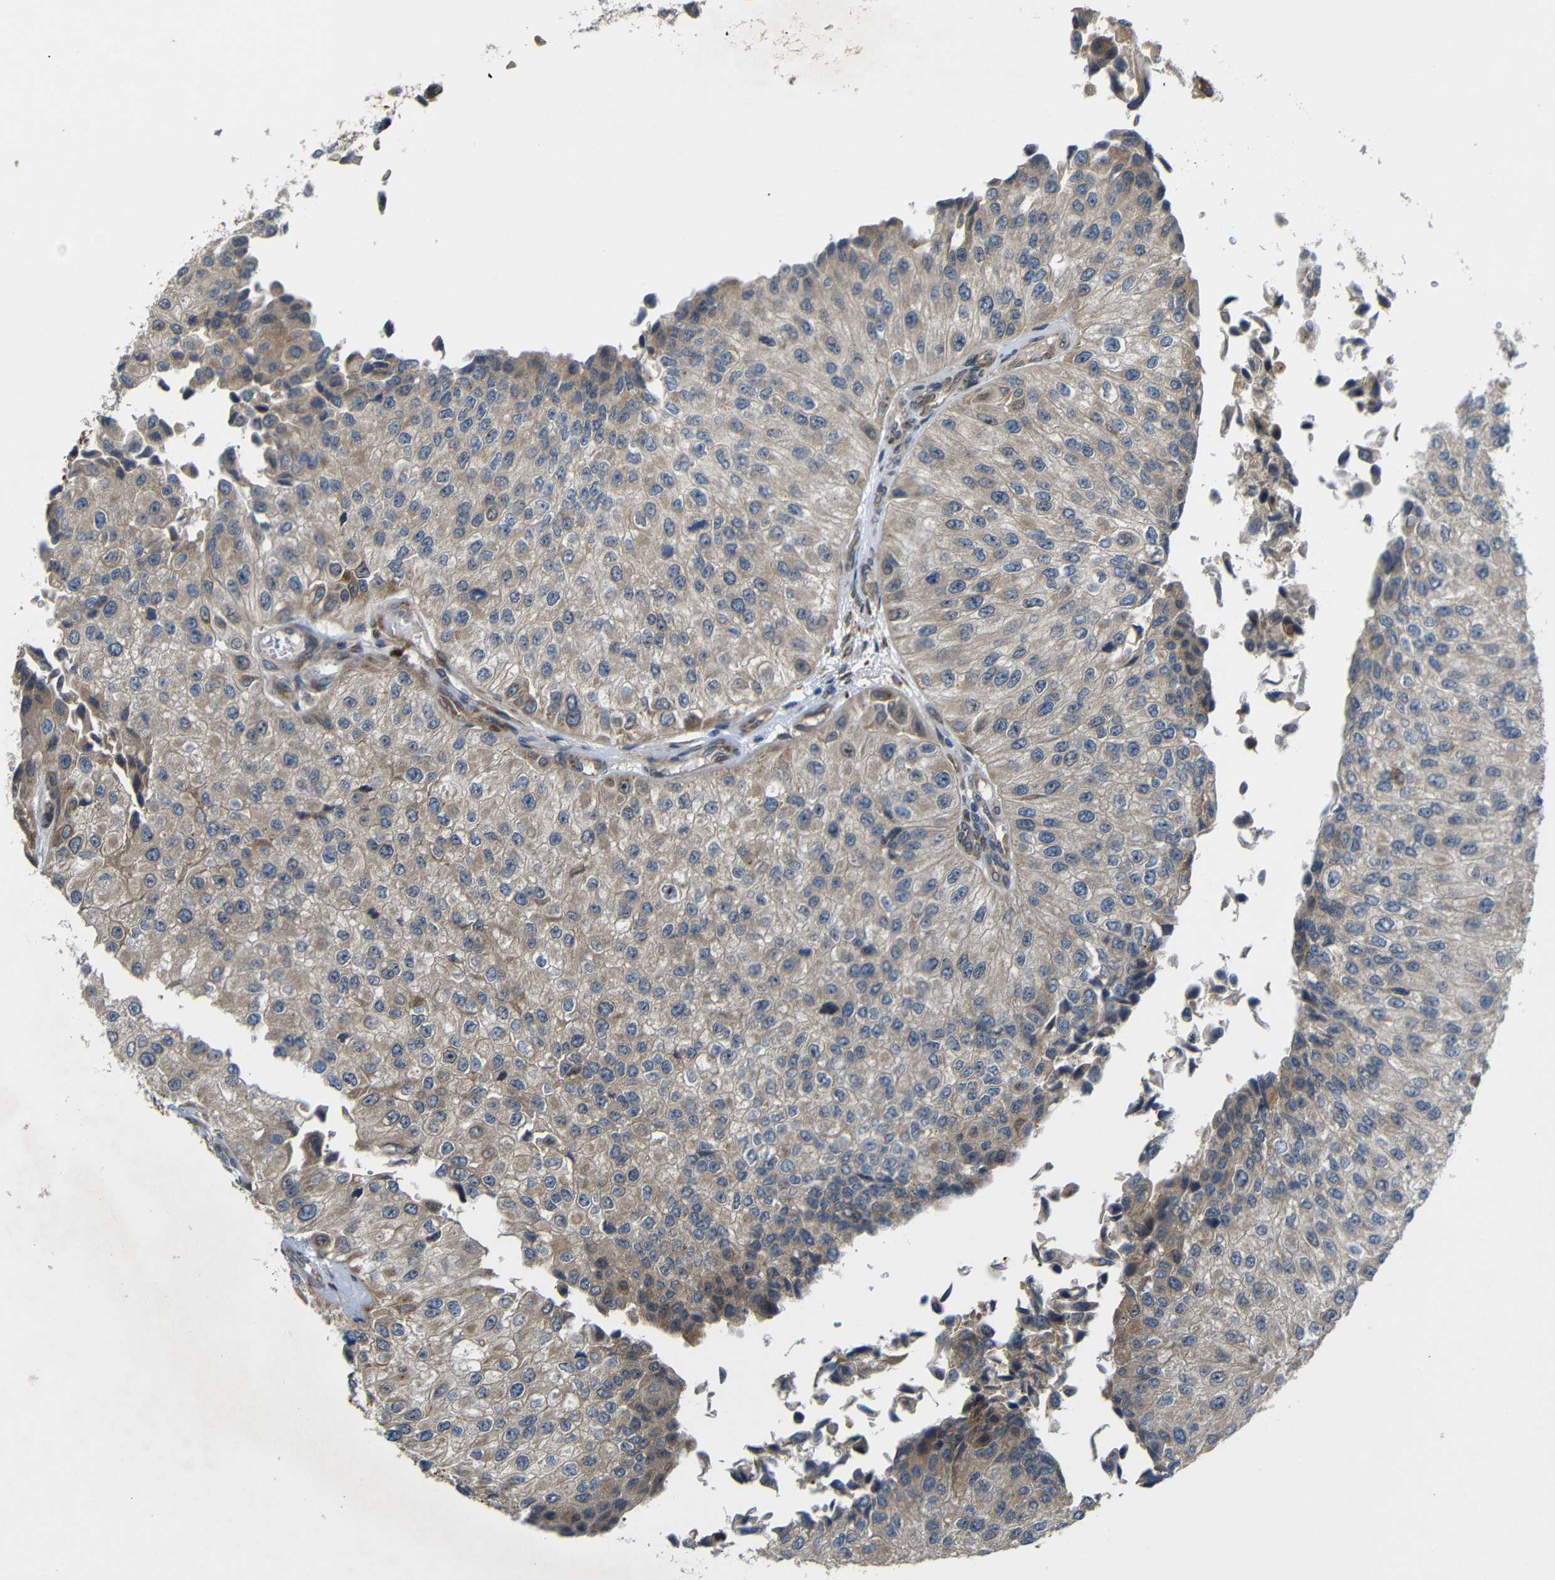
{"staining": {"intensity": "weak", "quantity": ">75%", "location": "cytoplasmic/membranous"}, "tissue": "urothelial cancer", "cell_type": "Tumor cells", "image_type": "cancer", "snomed": [{"axis": "morphology", "description": "Urothelial carcinoma, High grade"}, {"axis": "topography", "description": "Kidney"}, {"axis": "topography", "description": "Urinary bladder"}], "caption": "A low amount of weak cytoplasmic/membranous staining is present in approximately >75% of tumor cells in high-grade urothelial carcinoma tissue.", "gene": "P3H2", "patient": {"sex": "male", "age": 77}}